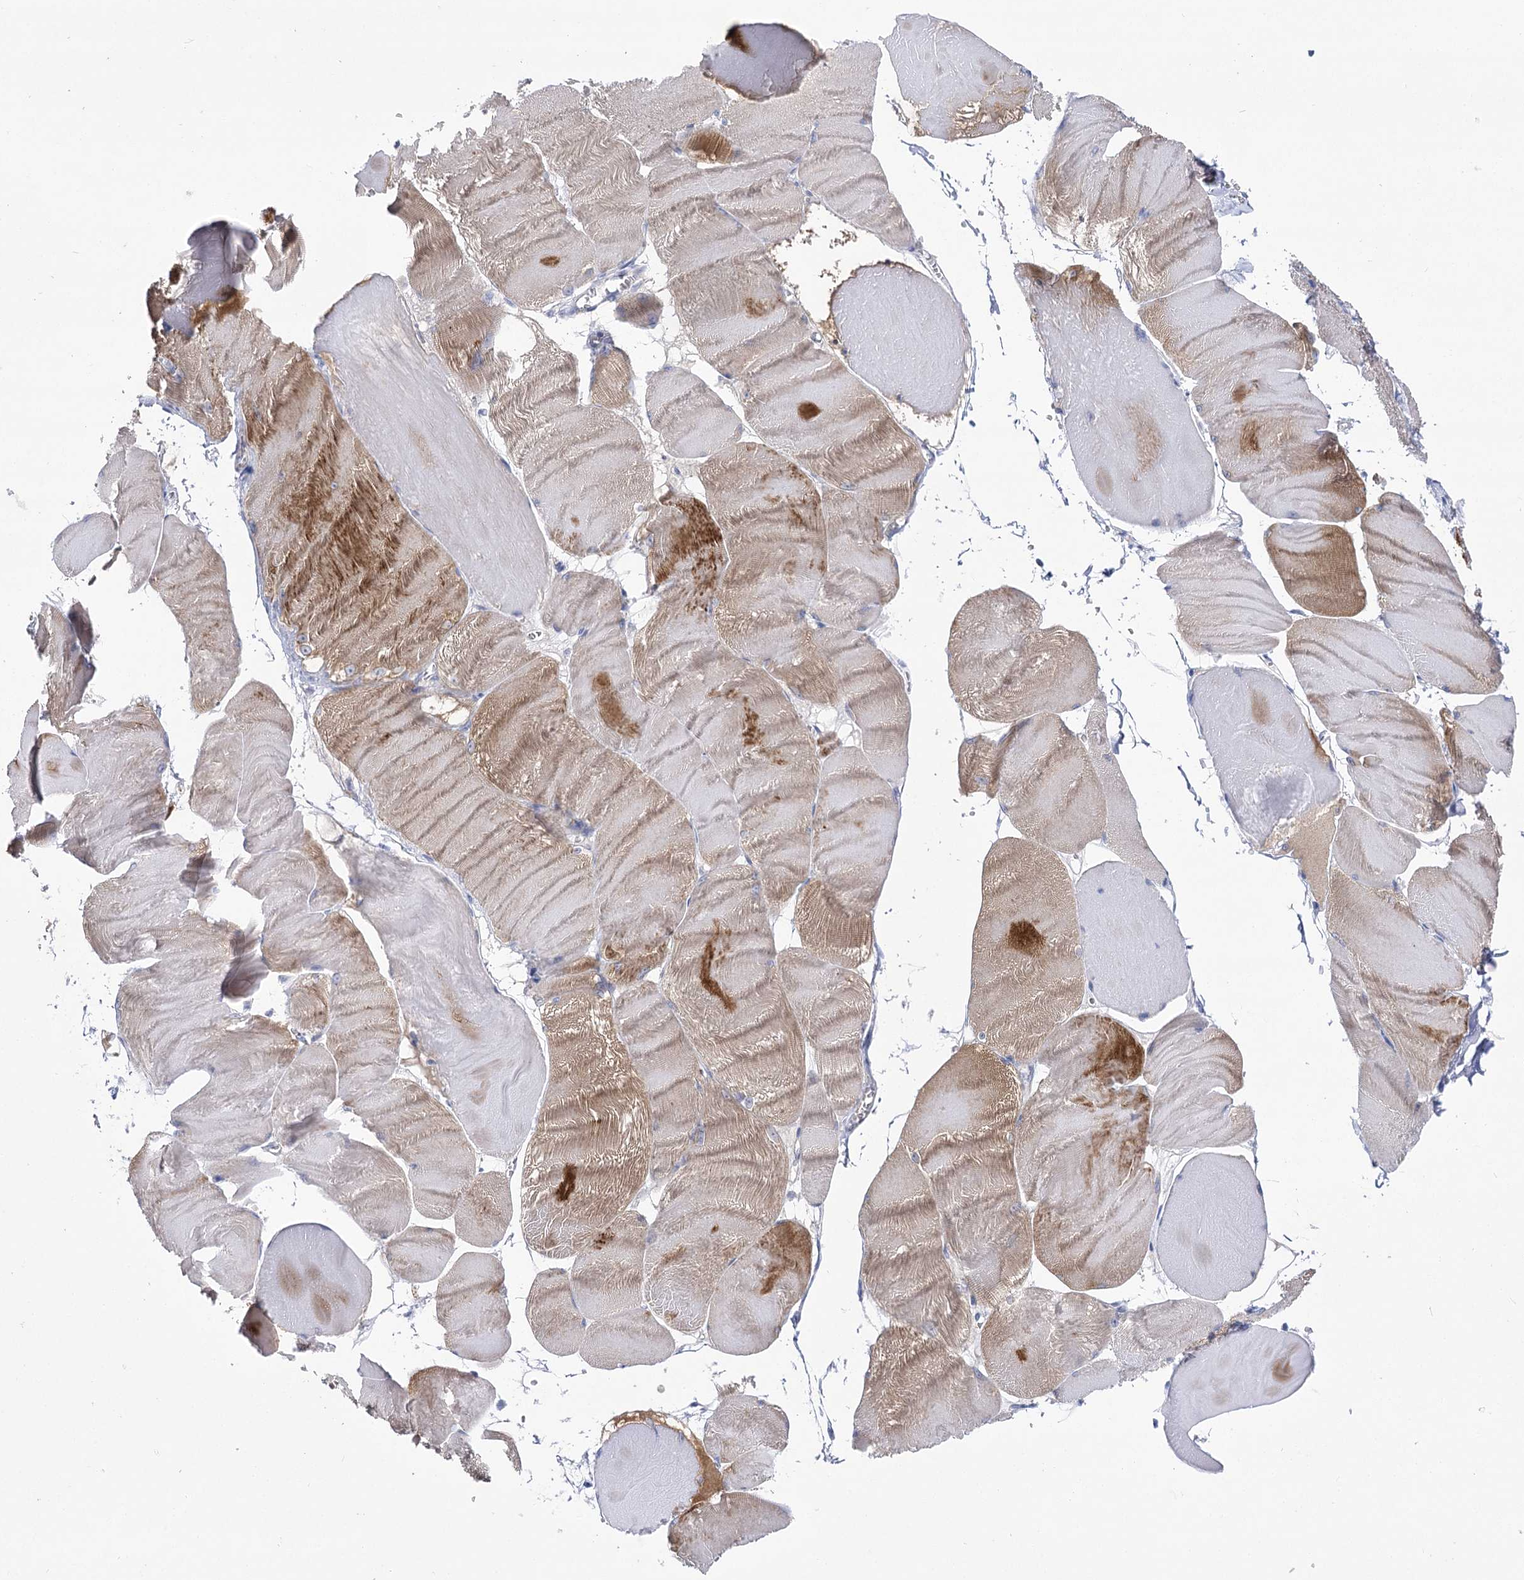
{"staining": {"intensity": "moderate", "quantity": "<25%", "location": "cytoplasmic/membranous"}, "tissue": "skeletal muscle", "cell_type": "Myocytes", "image_type": "normal", "snomed": [{"axis": "morphology", "description": "Normal tissue, NOS"}, {"axis": "morphology", "description": "Basal cell carcinoma"}, {"axis": "topography", "description": "Skeletal muscle"}], "caption": "Moderate cytoplasmic/membranous protein expression is seen in approximately <25% of myocytes in skeletal muscle. The staining was performed using DAB, with brown indicating positive protein expression. Nuclei are stained blue with hematoxylin.", "gene": "NRAP", "patient": {"sex": "female", "age": 64}}